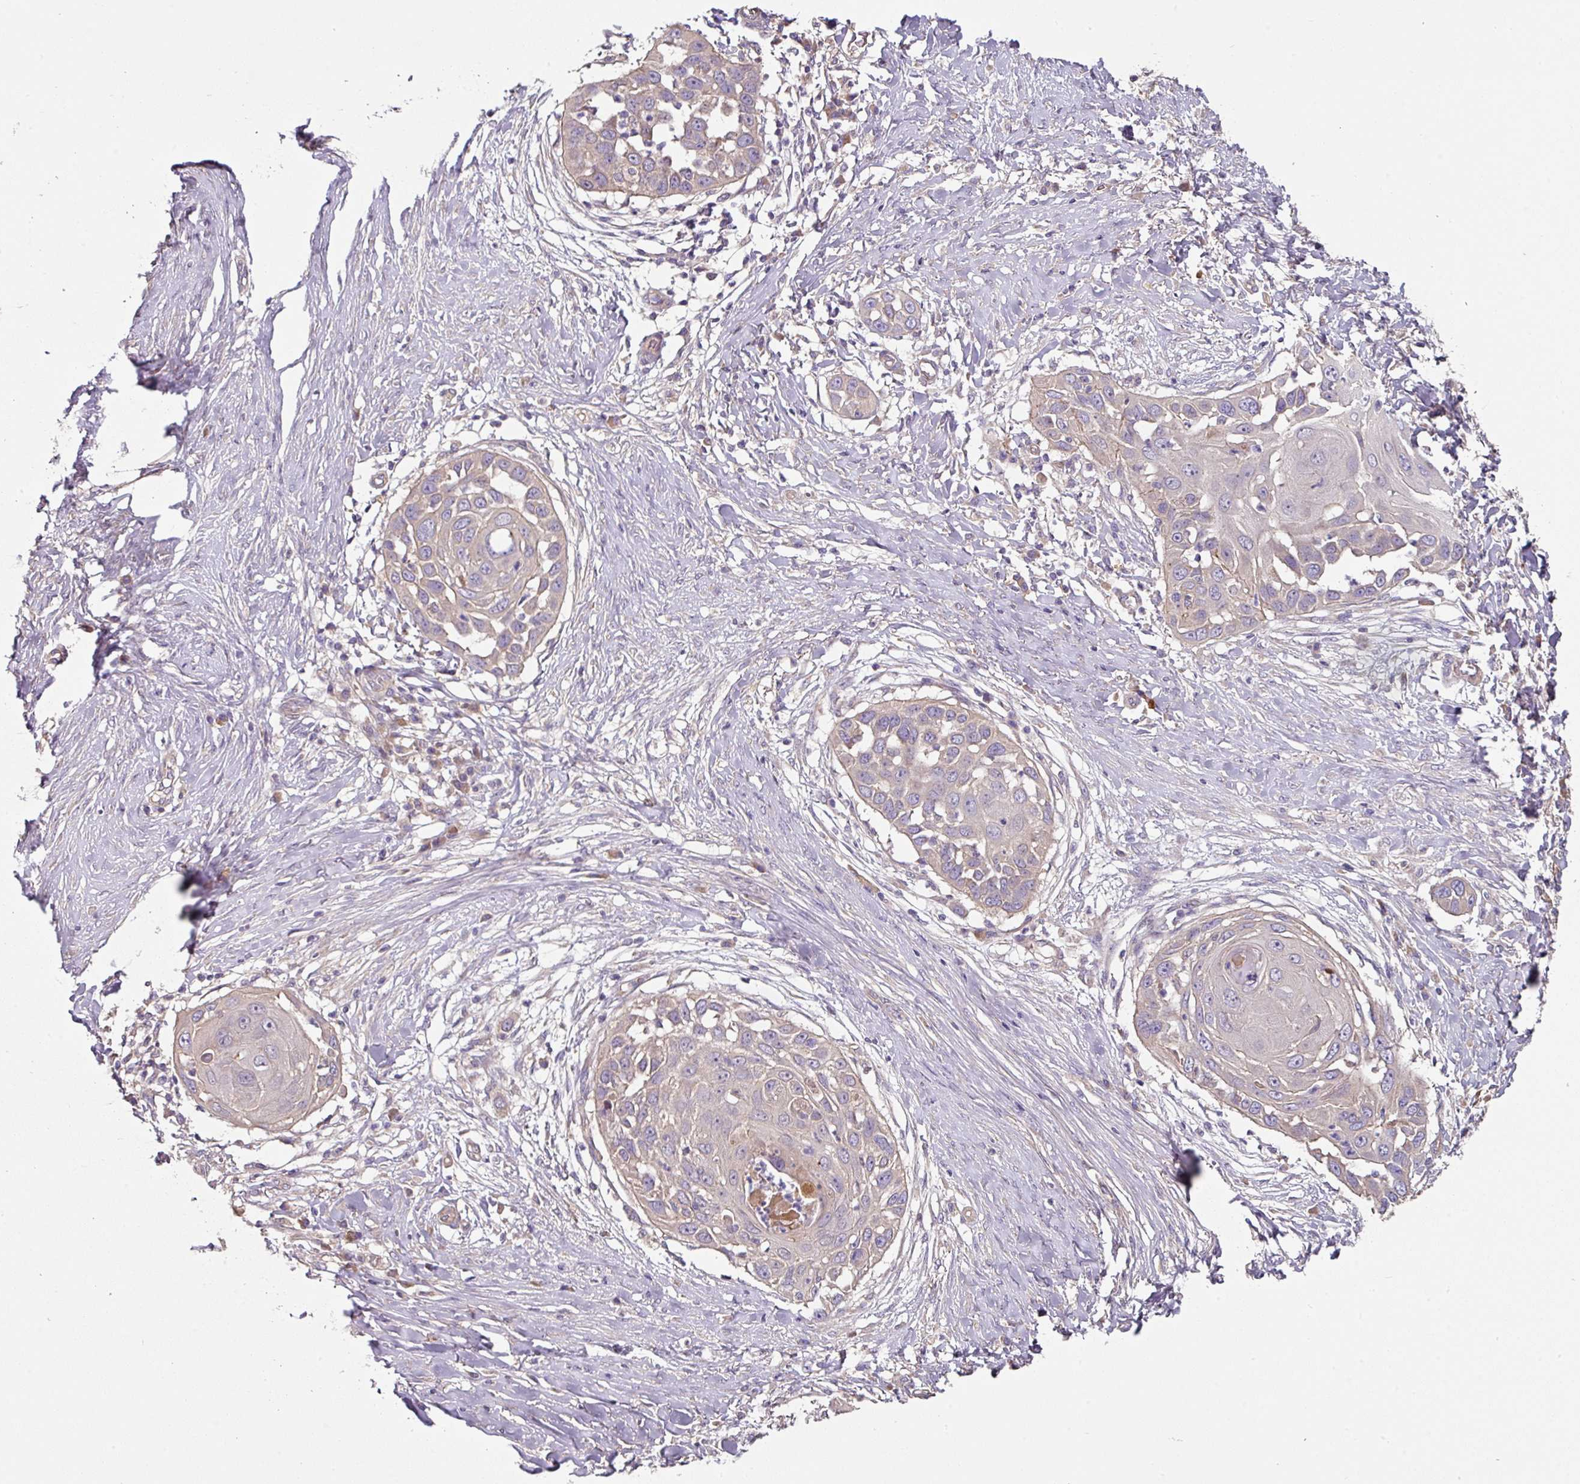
{"staining": {"intensity": "negative", "quantity": "none", "location": "none"}, "tissue": "skin cancer", "cell_type": "Tumor cells", "image_type": "cancer", "snomed": [{"axis": "morphology", "description": "Squamous cell carcinoma, NOS"}, {"axis": "topography", "description": "Skin"}], "caption": "The micrograph reveals no significant staining in tumor cells of skin squamous cell carcinoma. (DAB (3,3'-diaminobenzidine) IHC, high magnification).", "gene": "C4orf48", "patient": {"sex": "female", "age": 44}}